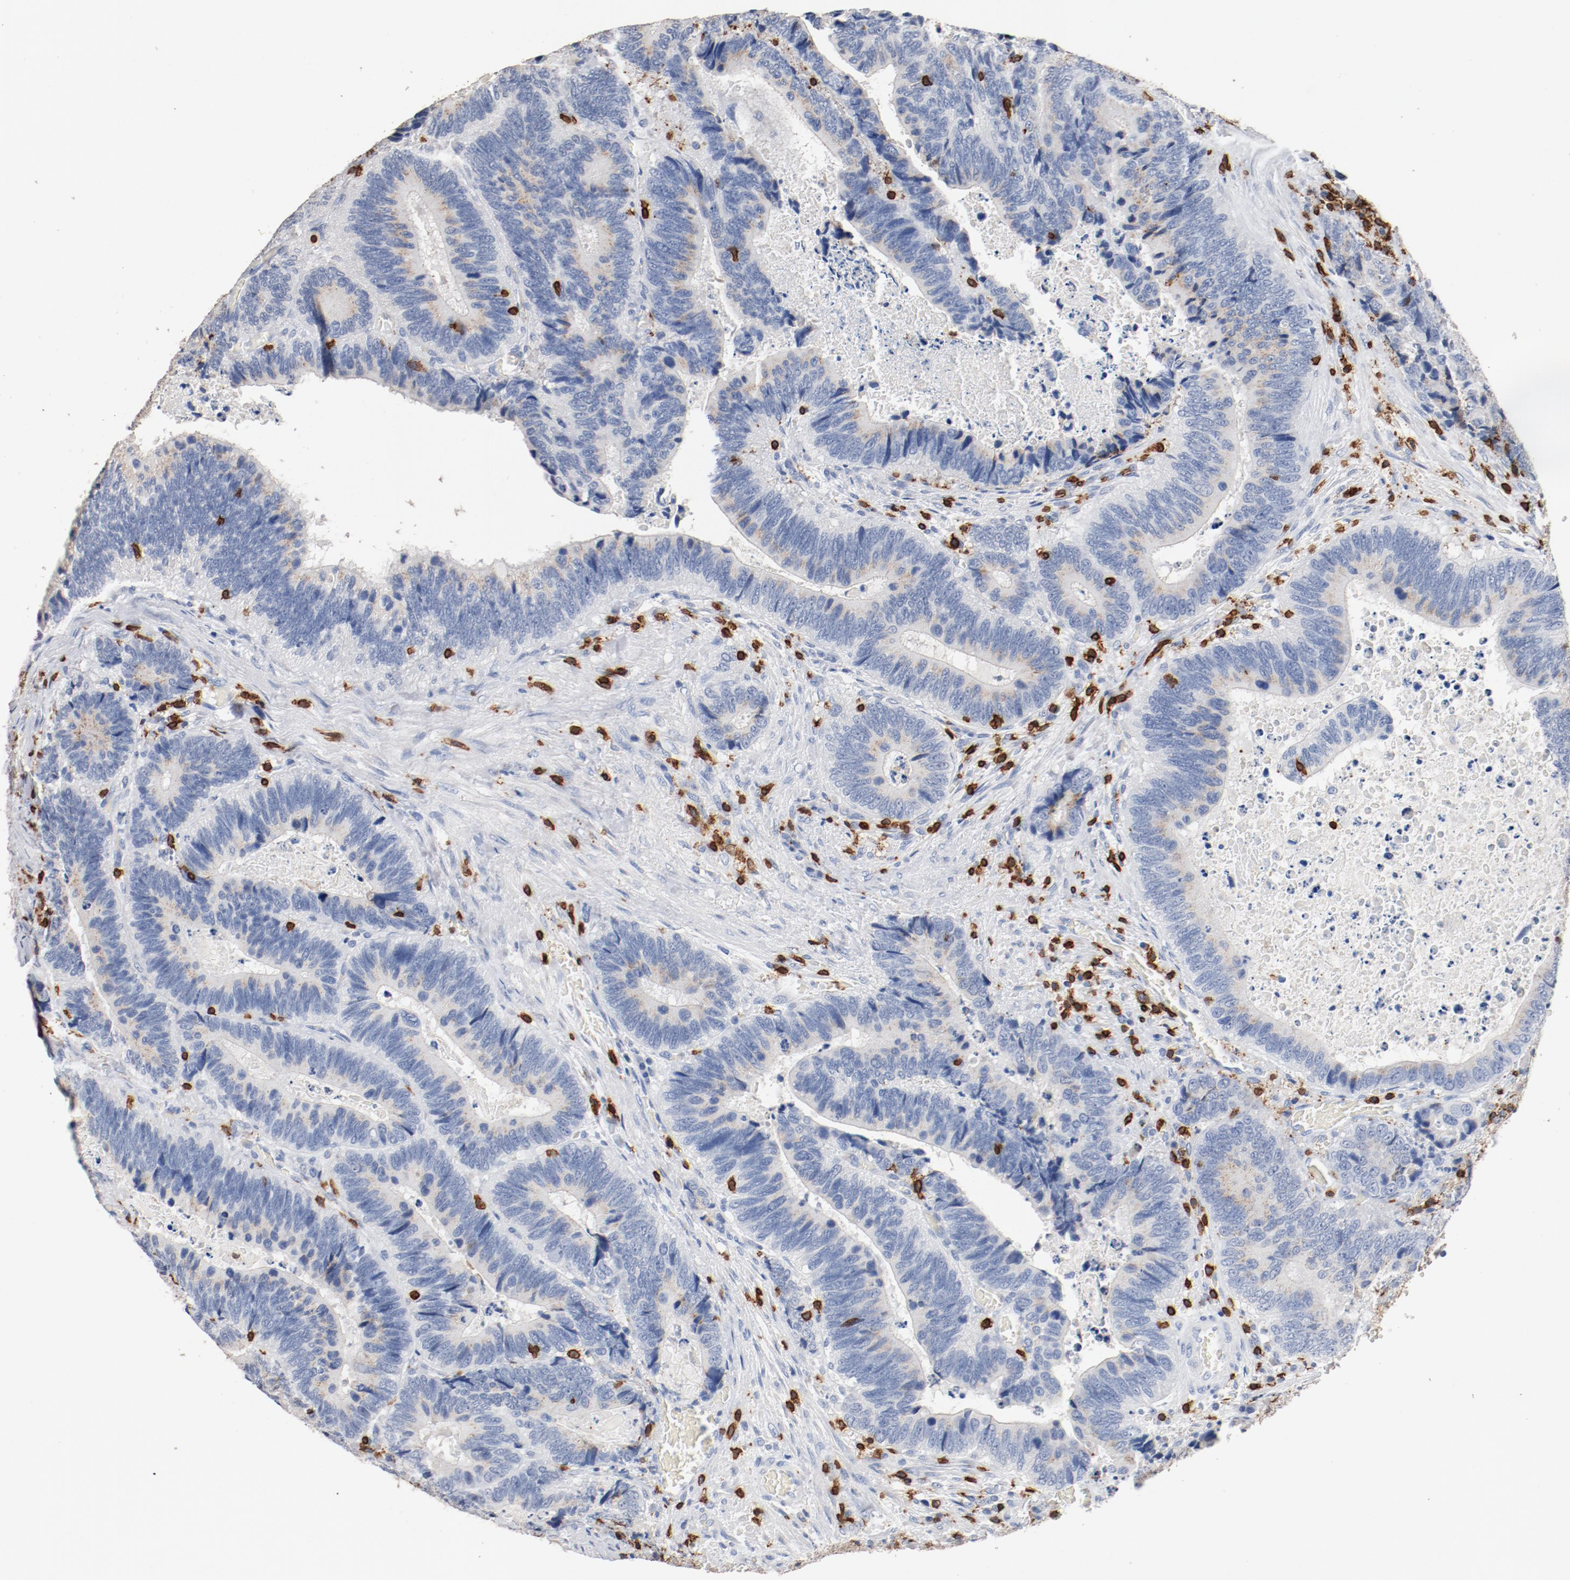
{"staining": {"intensity": "weak", "quantity": "<25%", "location": "cytoplasmic/membranous"}, "tissue": "colorectal cancer", "cell_type": "Tumor cells", "image_type": "cancer", "snomed": [{"axis": "morphology", "description": "Adenocarcinoma, NOS"}, {"axis": "topography", "description": "Colon"}], "caption": "DAB immunohistochemical staining of human colorectal cancer displays no significant positivity in tumor cells.", "gene": "CD247", "patient": {"sex": "male", "age": 72}}